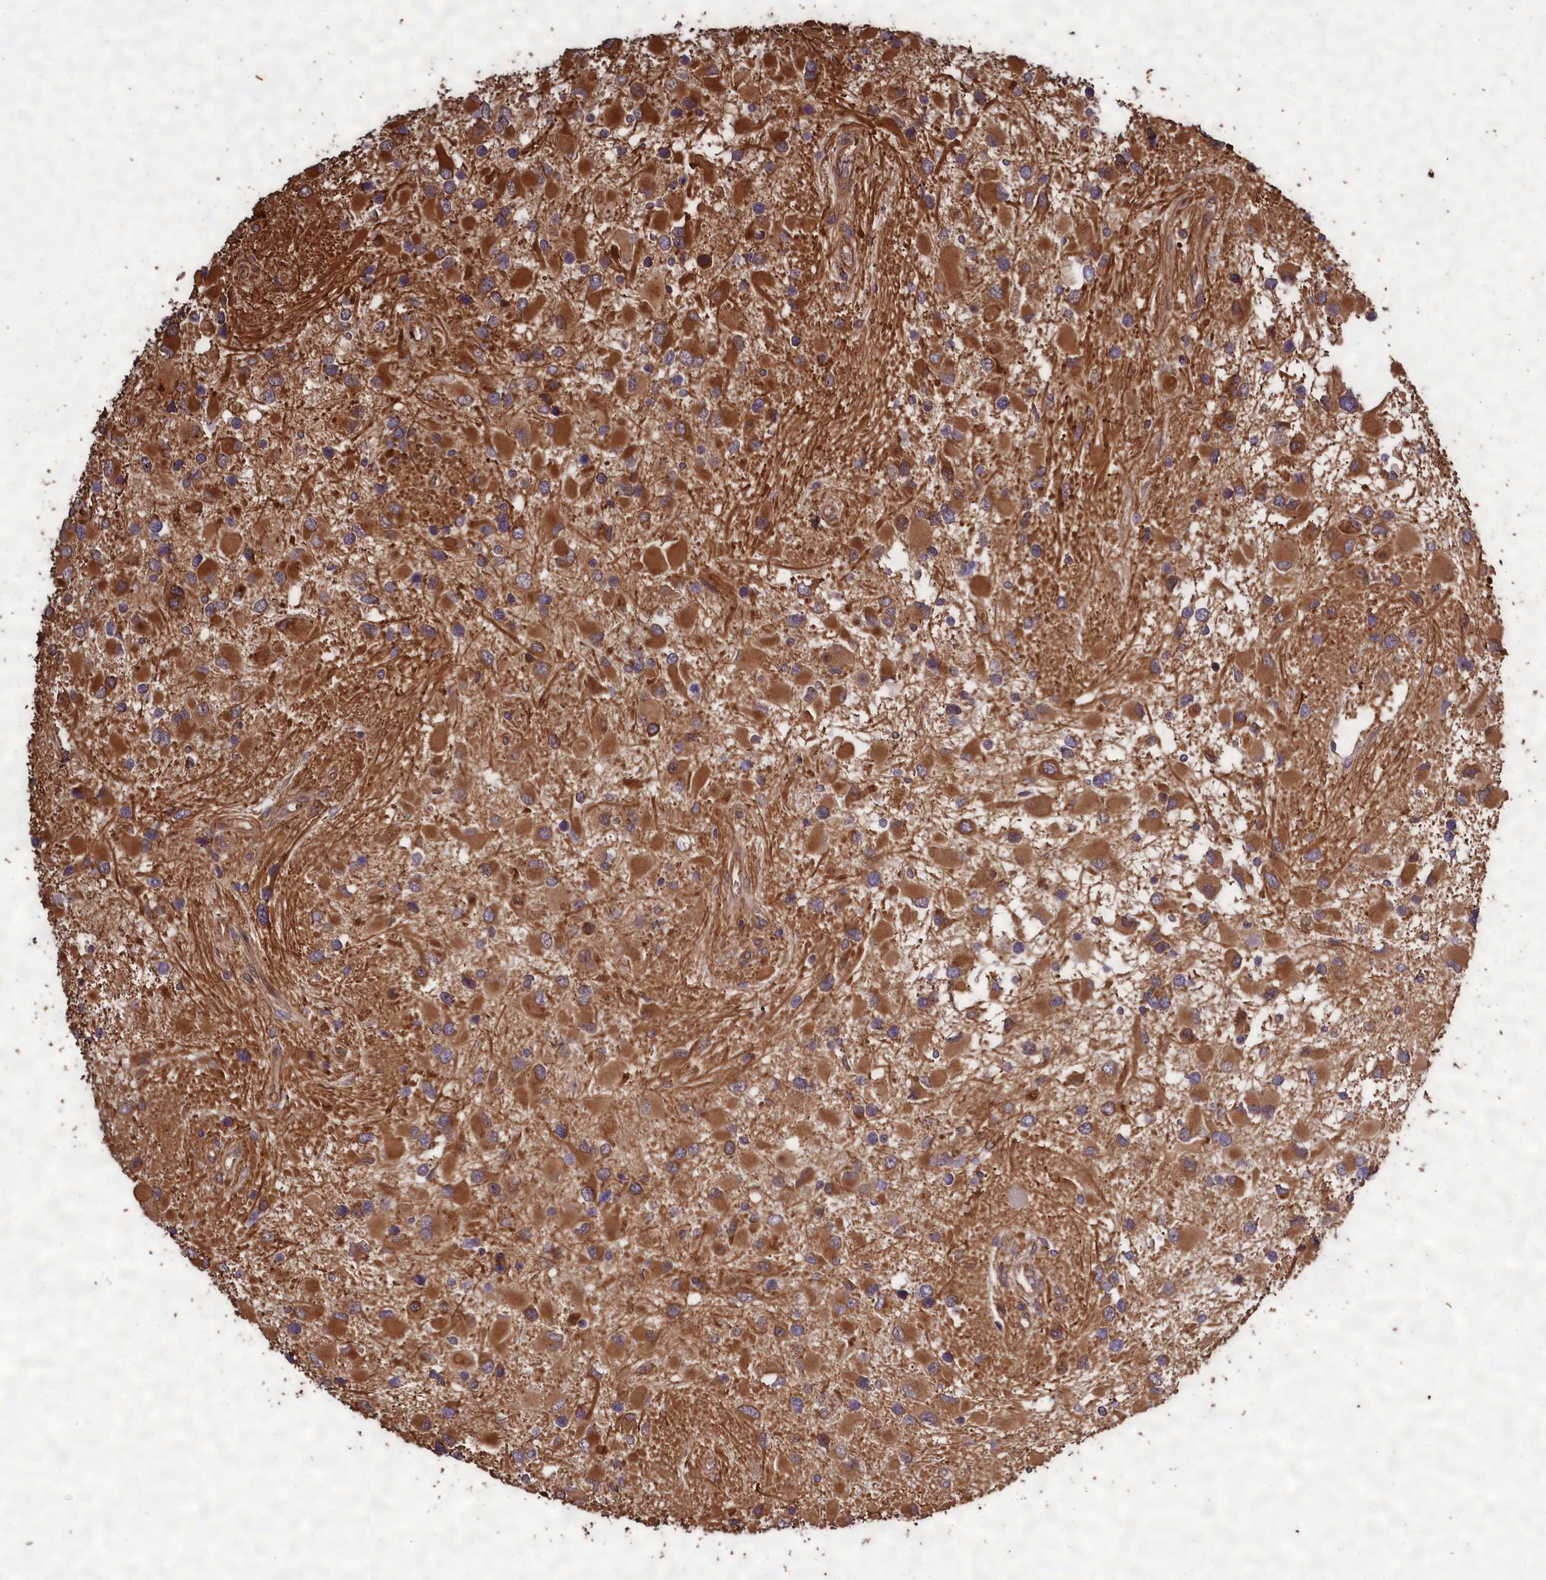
{"staining": {"intensity": "strong", "quantity": ">75%", "location": "cytoplasmic/membranous"}, "tissue": "glioma", "cell_type": "Tumor cells", "image_type": "cancer", "snomed": [{"axis": "morphology", "description": "Glioma, malignant, High grade"}, {"axis": "topography", "description": "Brain"}], "caption": "A histopathology image of glioma stained for a protein shows strong cytoplasmic/membranous brown staining in tumor cells.", "gene": "CCDC124", "patient": {"sex": "male", "age": 53}}